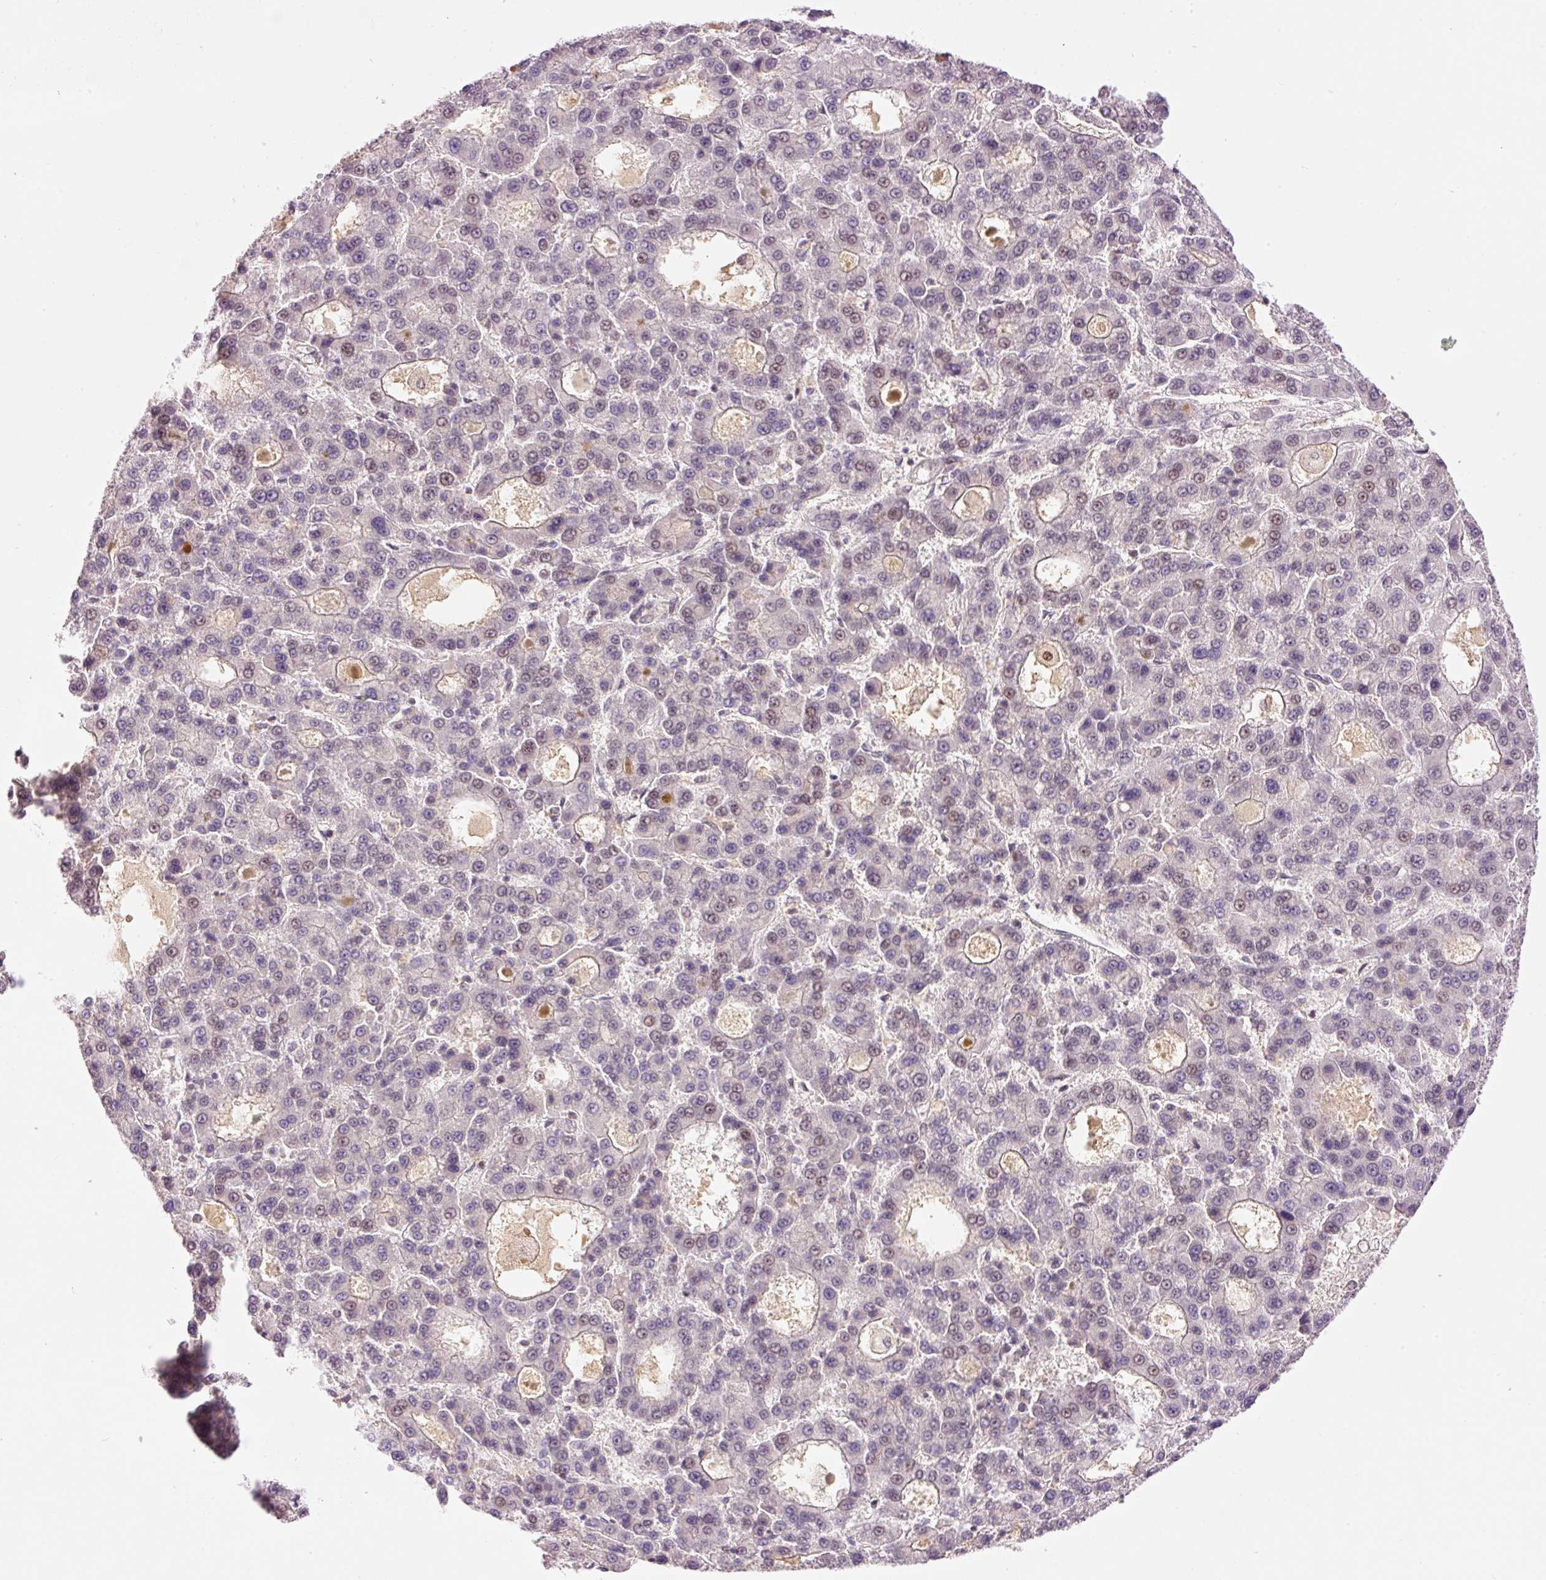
{"staining": {"intensity": "weak", "quantity": "<25%", "location": "nuclear"}, "tissue": "liver cancer", "cell_type": "Tumor cells", "image_type": "cancer", "snomed": [{"axis": "morphology", "description": "Carcinoma, Hepatocellular, NOS"}, {"axis": "topography", "description": "Liver"}], "caption": "High power microscopy photomicrograph of an immunohistochemistry micrograph of liver cancer (hepatocellular carcinoma), revealing no significant staining in tumor cells. (Brightfield microscopy of DAB (3,3'-diaminobenzidine) immunohistochemistry at high magnification).", "gene": "HNF1A", "patient": {"sex": "male", "age": 70}}